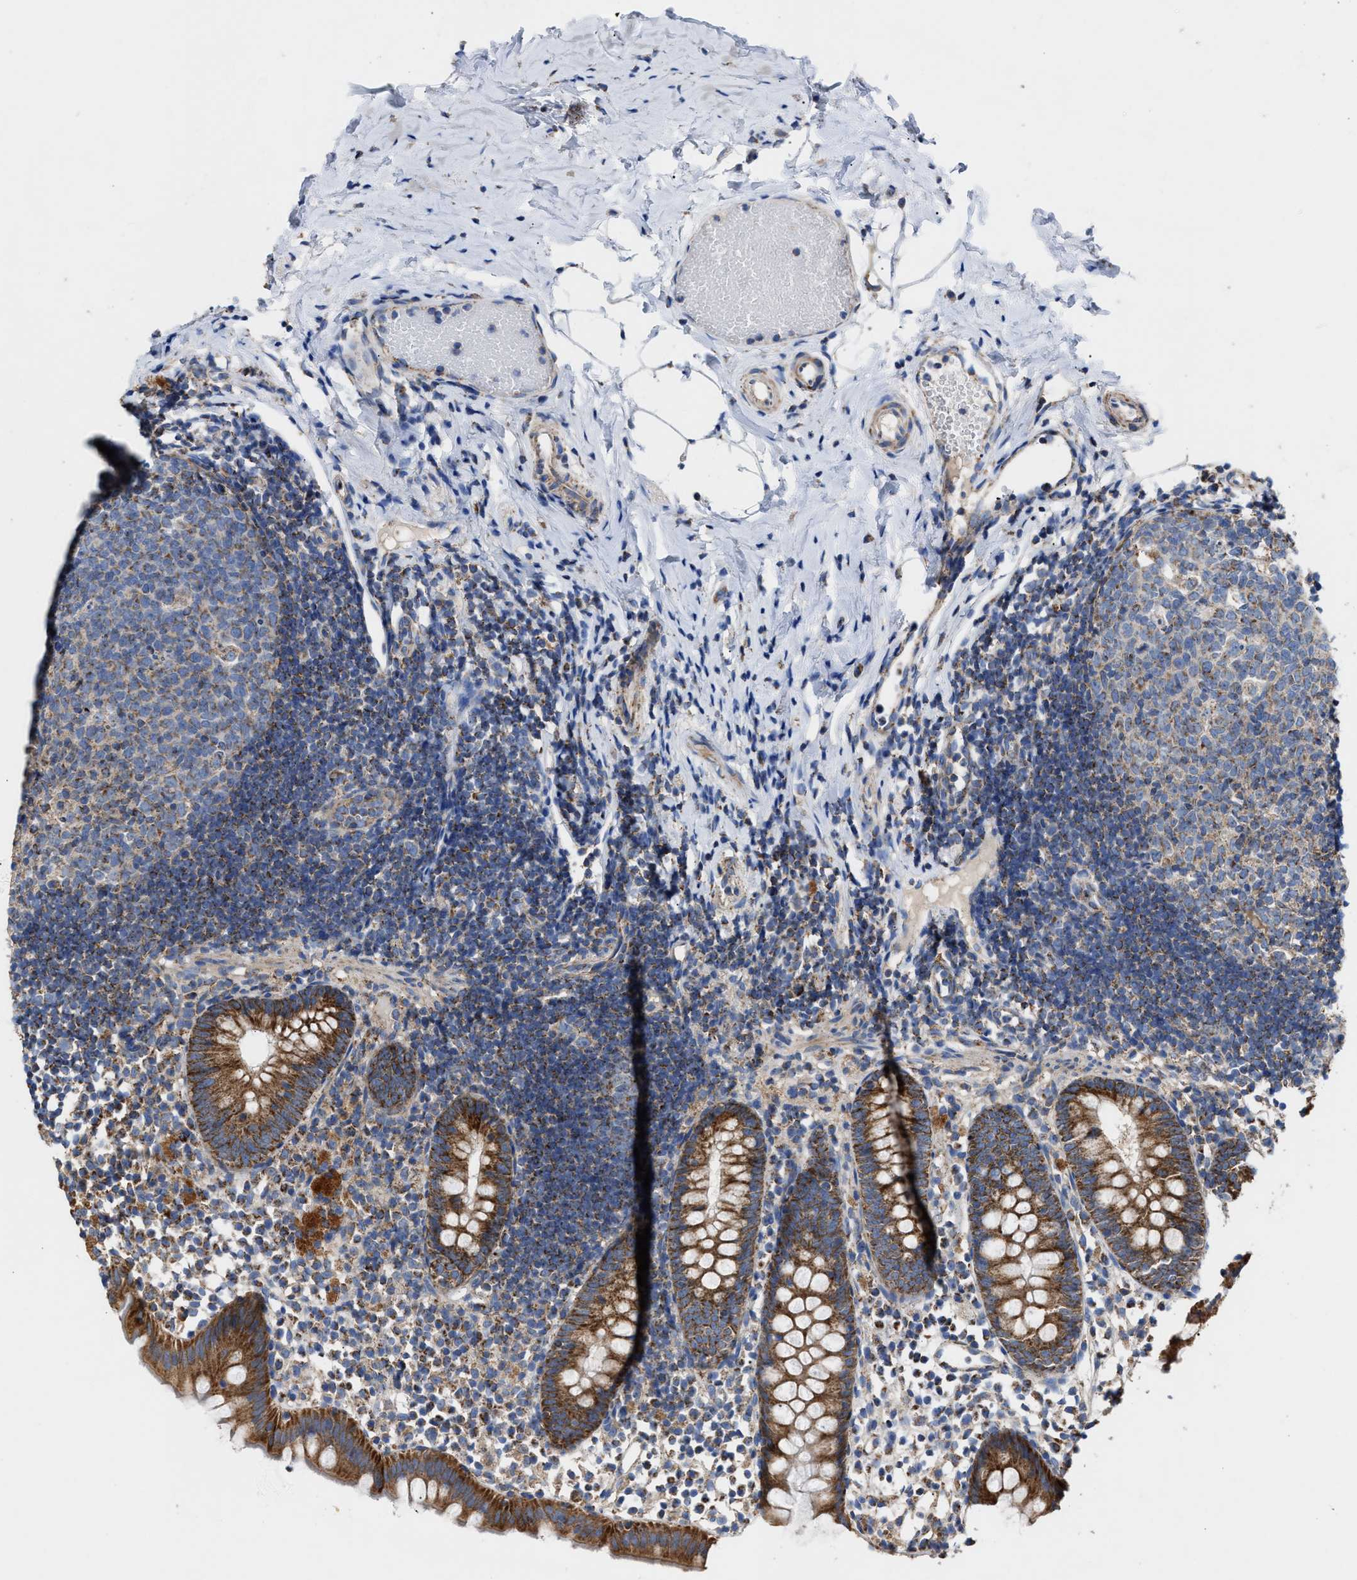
{"staining": {"intensity": "strong", "quantity": ">75%", "location": "cytoplasmic/membranous"}, "tissue": "appendix", "cell_type": "Glandular cells", "image_type": "normal", "snomed": [{"axis": "morphology", "description": "Normal tissue, NOS"}, {"axis": "topography", "description": "Appendix"}], "caption": "An IHC image of normal tissue is shown. Protein staining in brown highlights strong cytoplasmic/membranous positivity in appendix within glandular cells.", "gene": "MECR", "patient": {"sex": "female", "age": 20}}